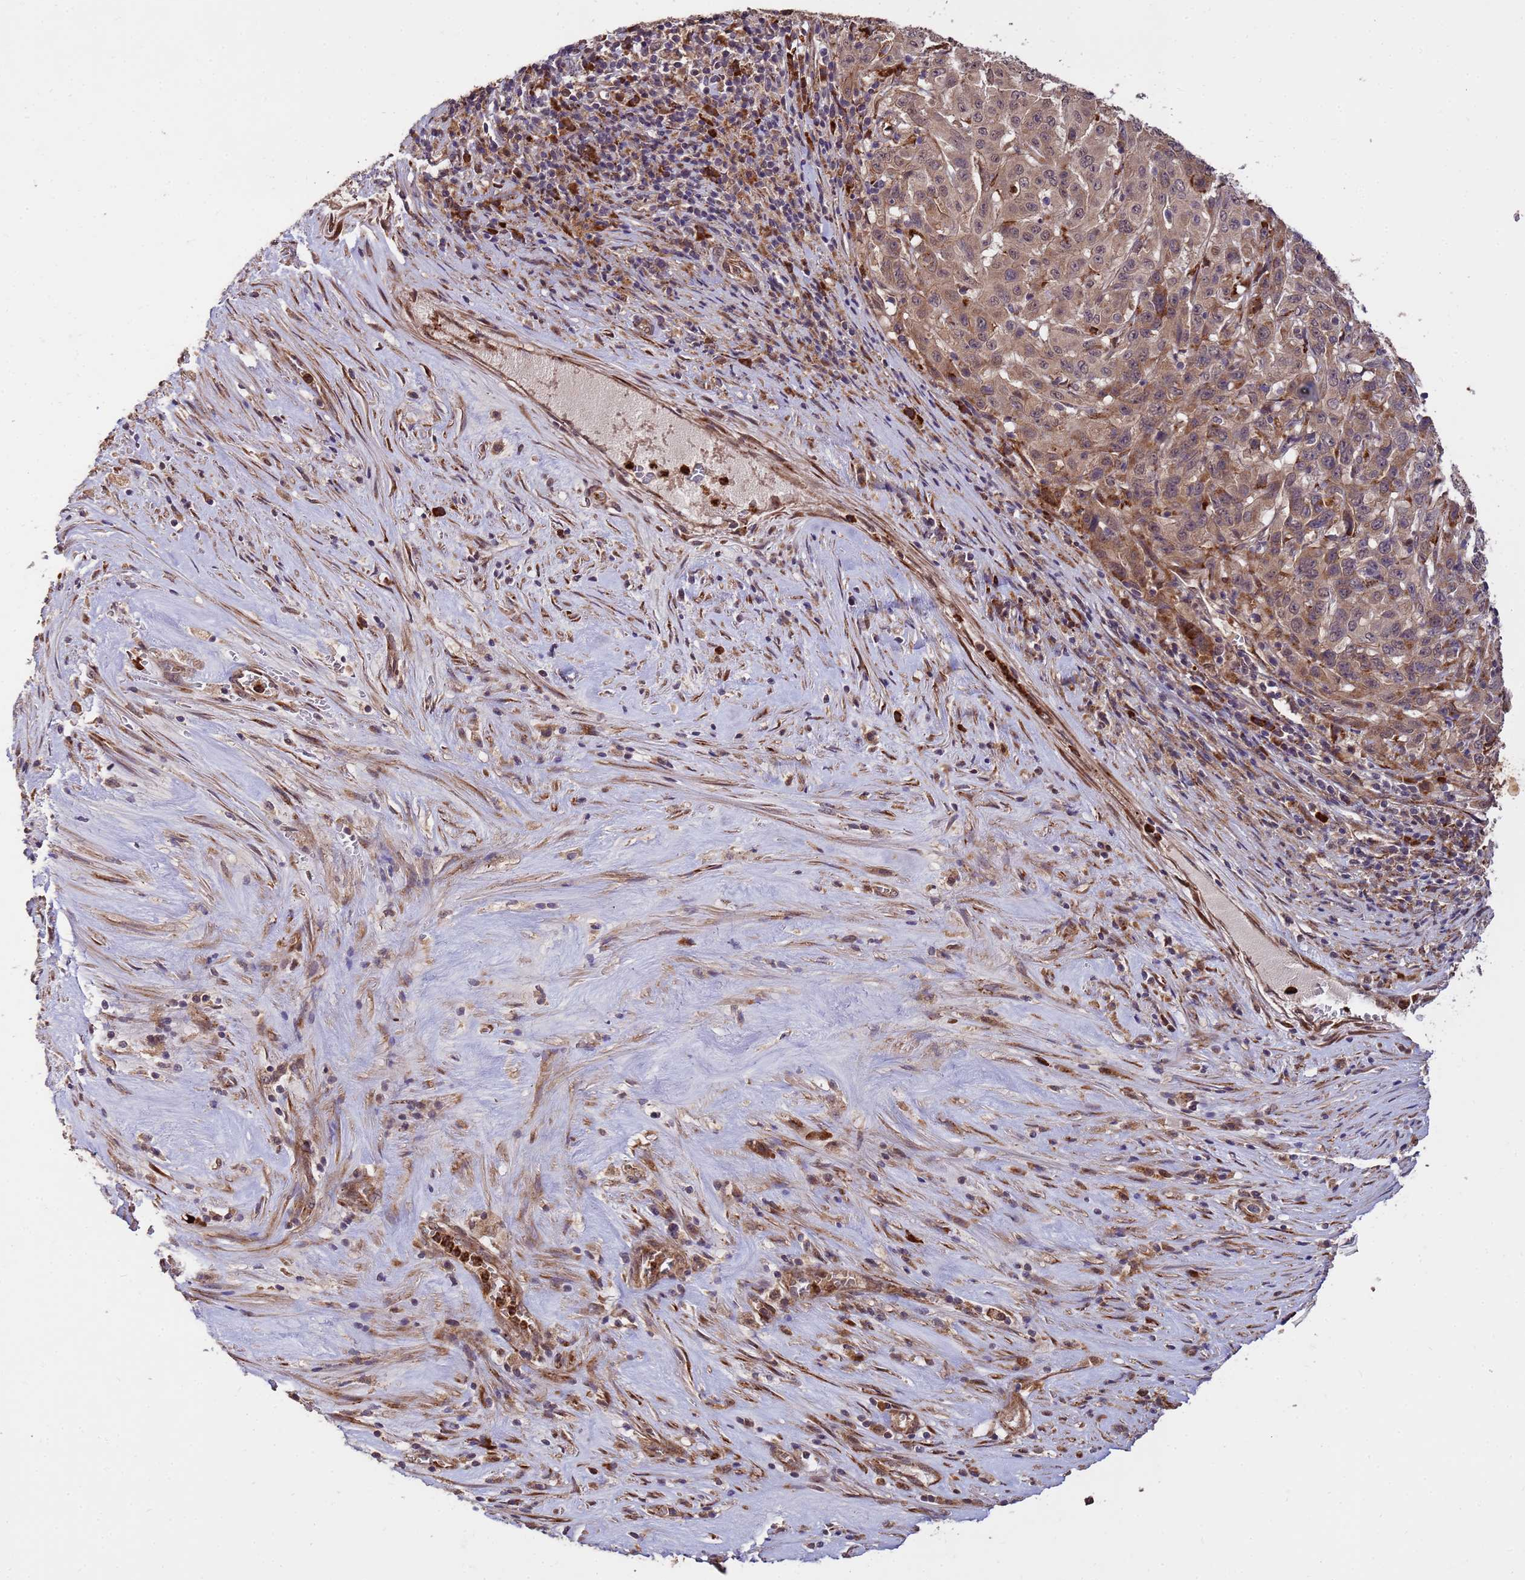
{"staining": {"intensity": "weak", "quantity": ">75%", "location": "cytoplasmic/membranous,nuclear"}, "tissue": "pancreatic cancer", "cell_type": "Tumor cells", "image_type": "cancer", "snomed": [{"axis": "morphology", "description": "Adenocarcinoma, NOS"}, {"axis": "topography", "description": "Pancreas"}], "caption": "This histopathology image reveals IHC staining of human adenocarcinoma (pancreatic), with low weak cytoplasmic/membranous and nuclear positivity in approximately >75% of tumor cells.", "gene": "ZNF619", "patient": {"sex": "male", "age": 63}}